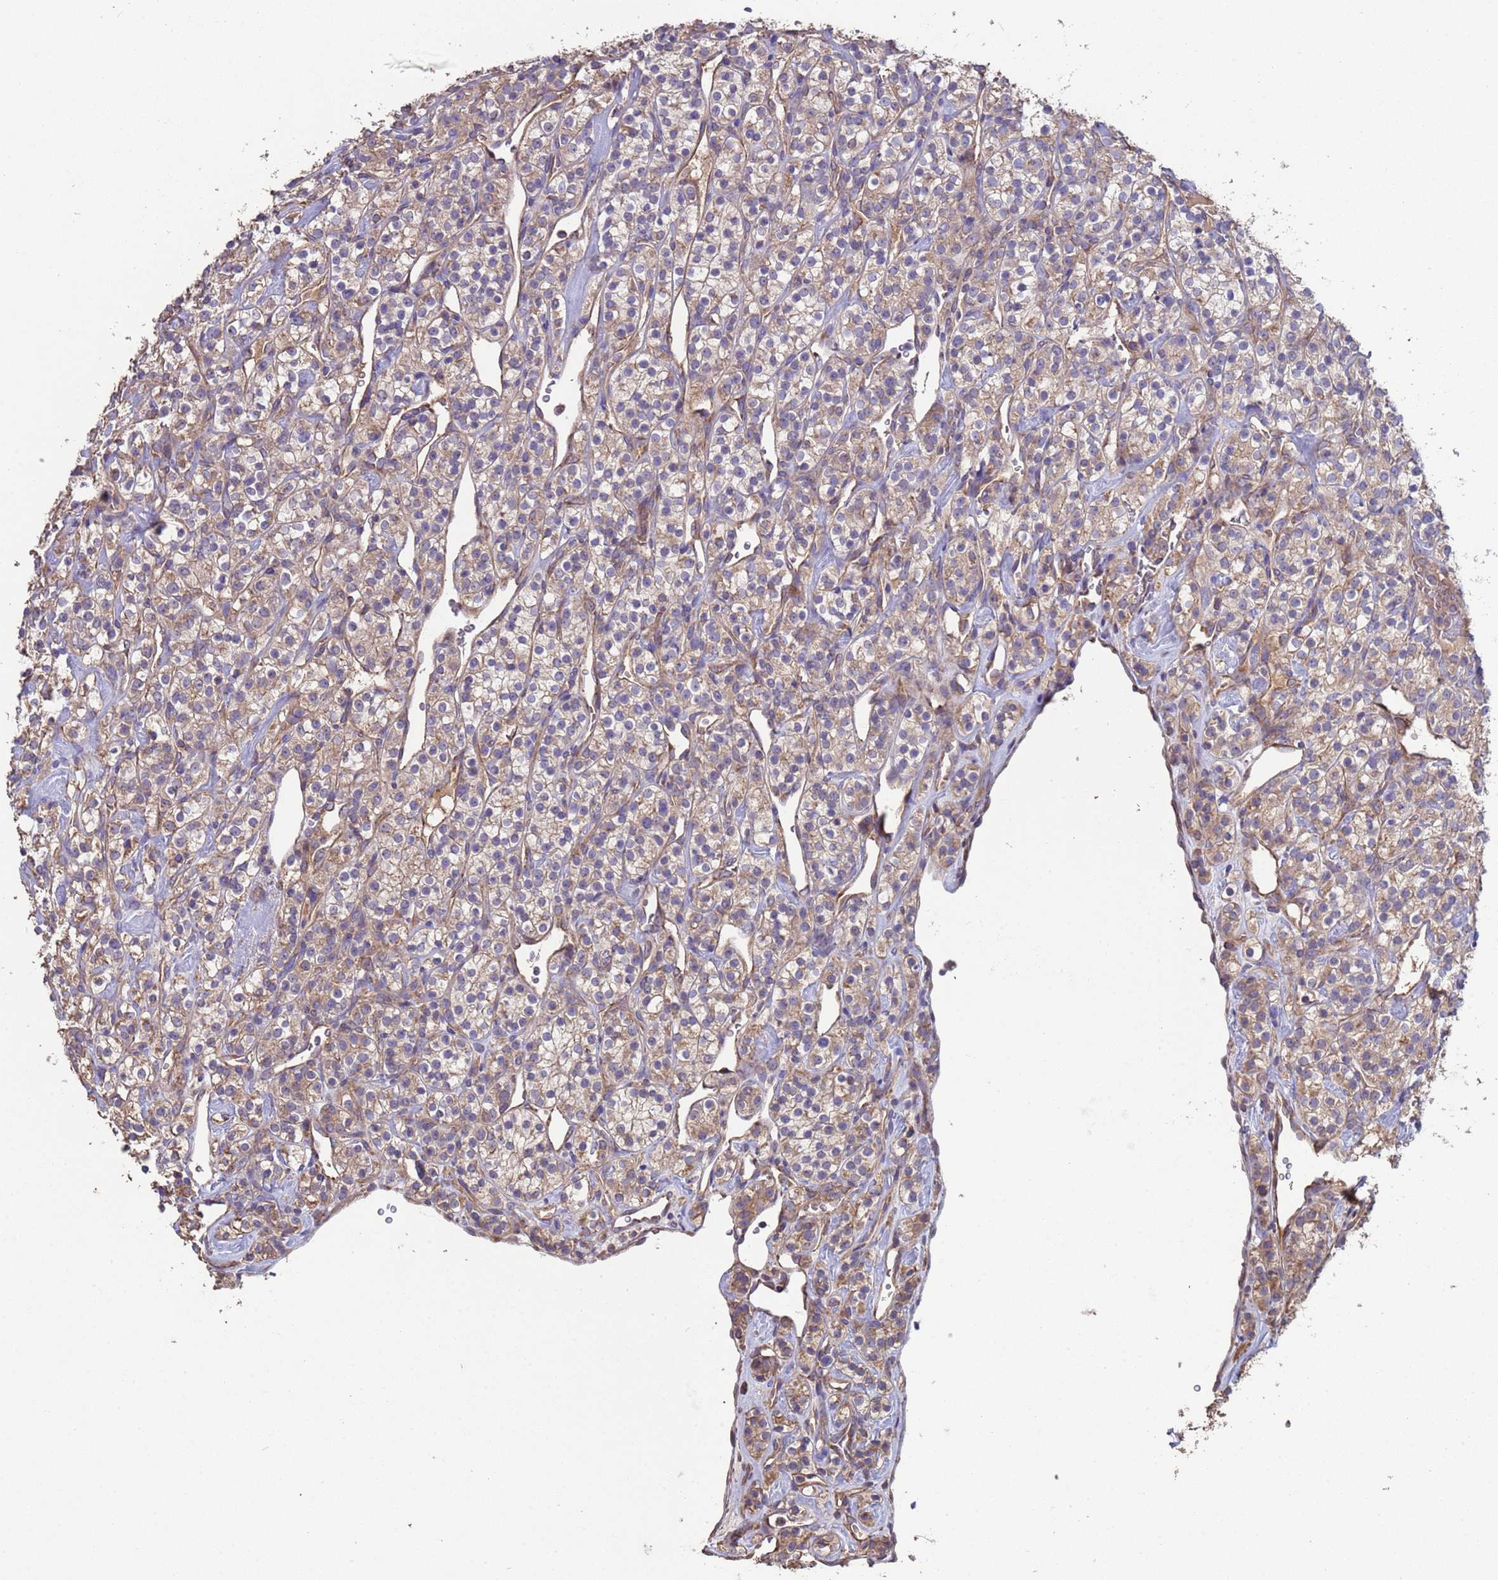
{"staining": {"intensity": "moderate", "quantity": ">75%", "location": "cytoplasmic/membranous"}, "tissue": "renal cancer", "cell_type": "Tumor cells", "image_type": "cancer", "snomed": [{"axis": "morphology", "description": "Adenocarcinoma, NOS"}, {"axis": "topography", "description": "Kidney"}], "caption": "Approximately >75% of tumor cells in renal cancer reveal moderate cytoplasmic/membranous protein positivity as visualized by brown immunohistochemical staining.", "gene": "EEF1AKMT1", "patient": {"sex": "male", "age": 77}}